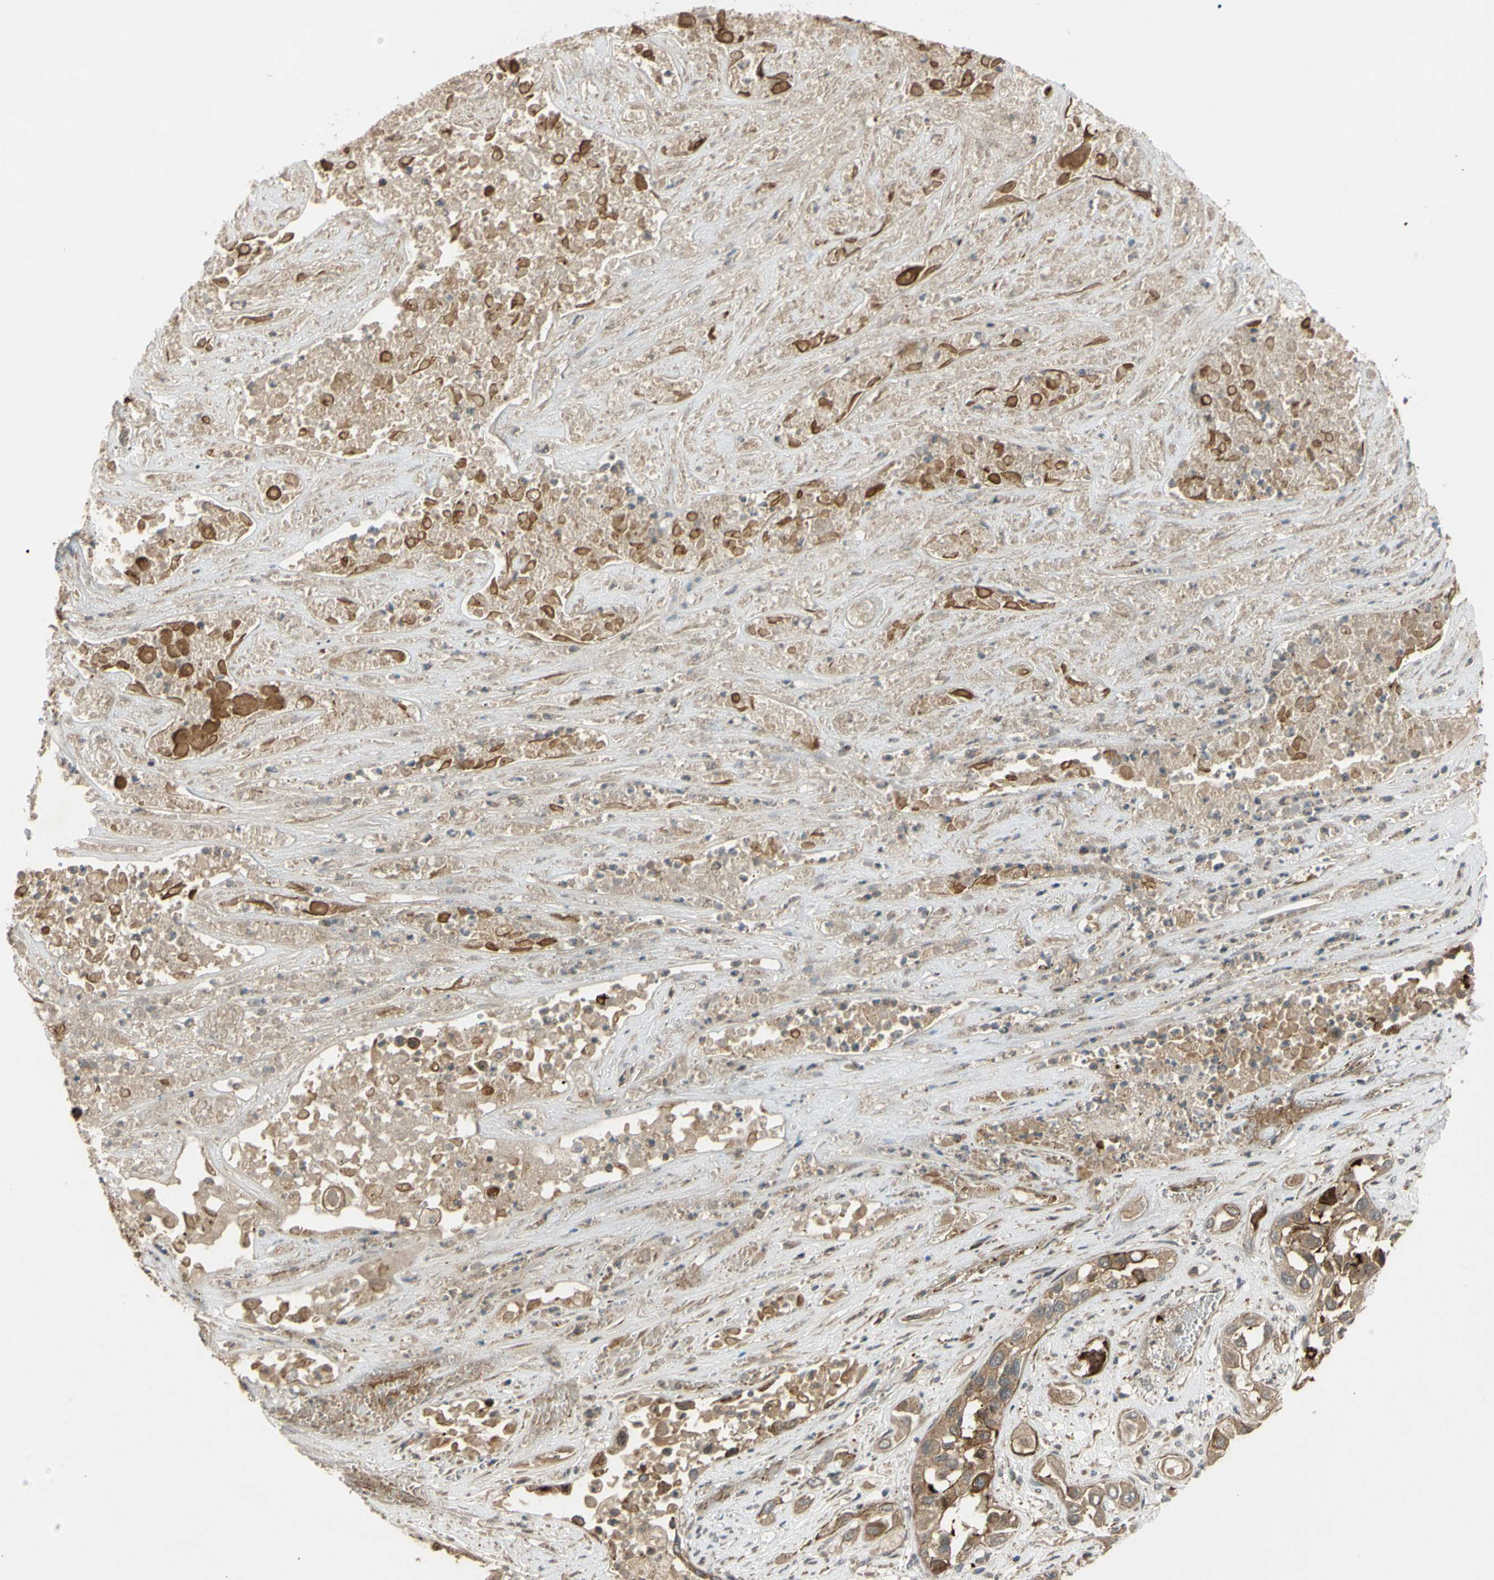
{"staining": {"intensity": "moderate", "quantity": ">75%", "location": "cytoplasmic/membranous,nuclear"}, "tissue": "lung cancer", "cell_type": "Tumor cells", "image_type": "cancer", "snomed": [{"axis": "morphology", "description": "Squamous cell carcinoma, NOS"}, {"axis": "topography", "description": "Lung"}], "caption": "The immunohistochemical stain highlights moderate cytoplasmic/membranous and nuclear positivity in tumor cells of squamous cell carcinoma (lung) tissue.", "gene": "FLII", "patient": {"sex": "male", "age": 71}}